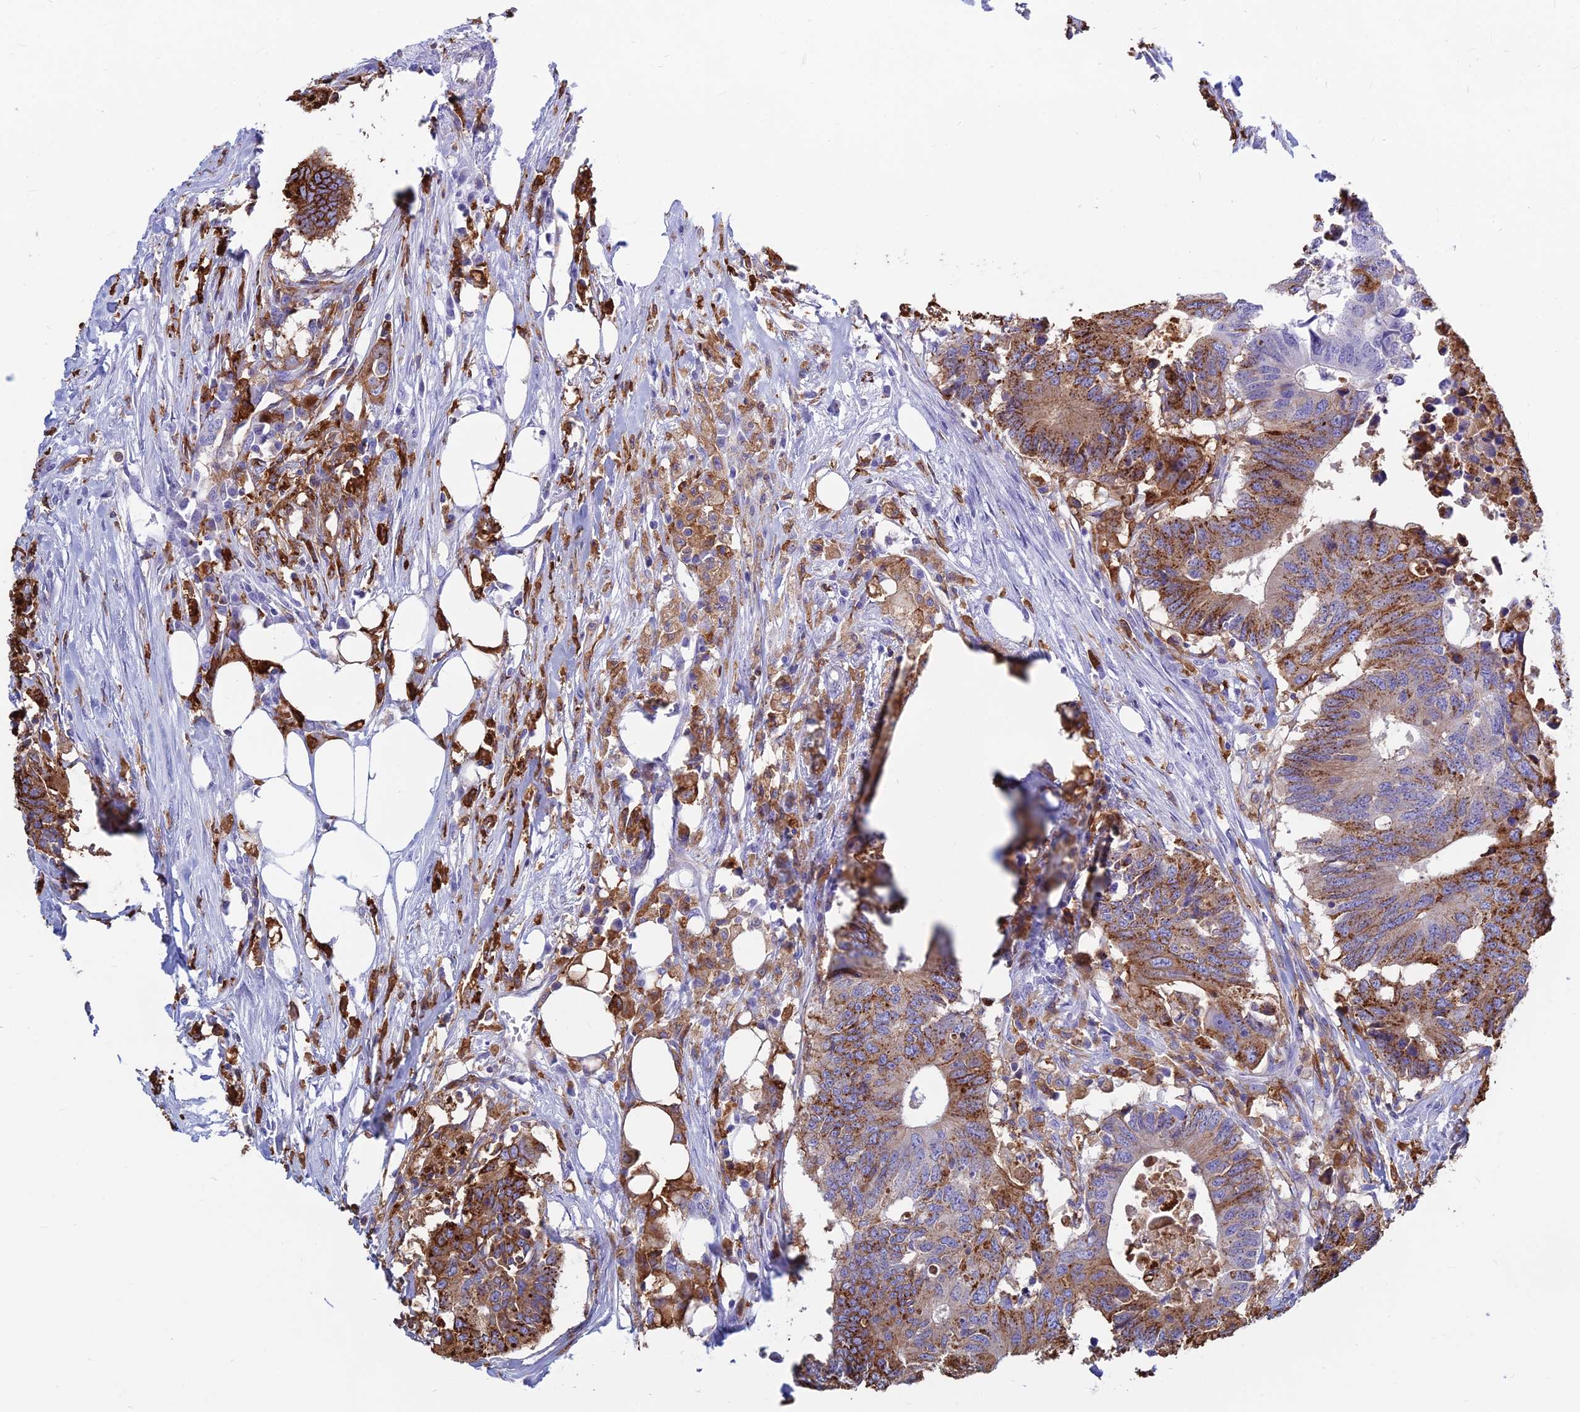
{"staining": {"intensity": "moderate", "quantity": ">75%", "location": "cytoplasmic/membranous"}, "tissue": "colorectal cancer", "cell_type": "Tumor cells", "image_type": "cancer", "snomed": [{"axis": "morphology", "description": "Adenocarcinoma, NOS"}, {"axis": "topography", "description": "Colon"}], "caption": "Human adenocarcinoma (colorectal) stained for a protein (brown) shows moderate cytoplasmic/membranous positive staining in approximately >75% of tumor cells.", "gene": "HLA-DRB1", "patient": {"sex": "male", "age": 71}}